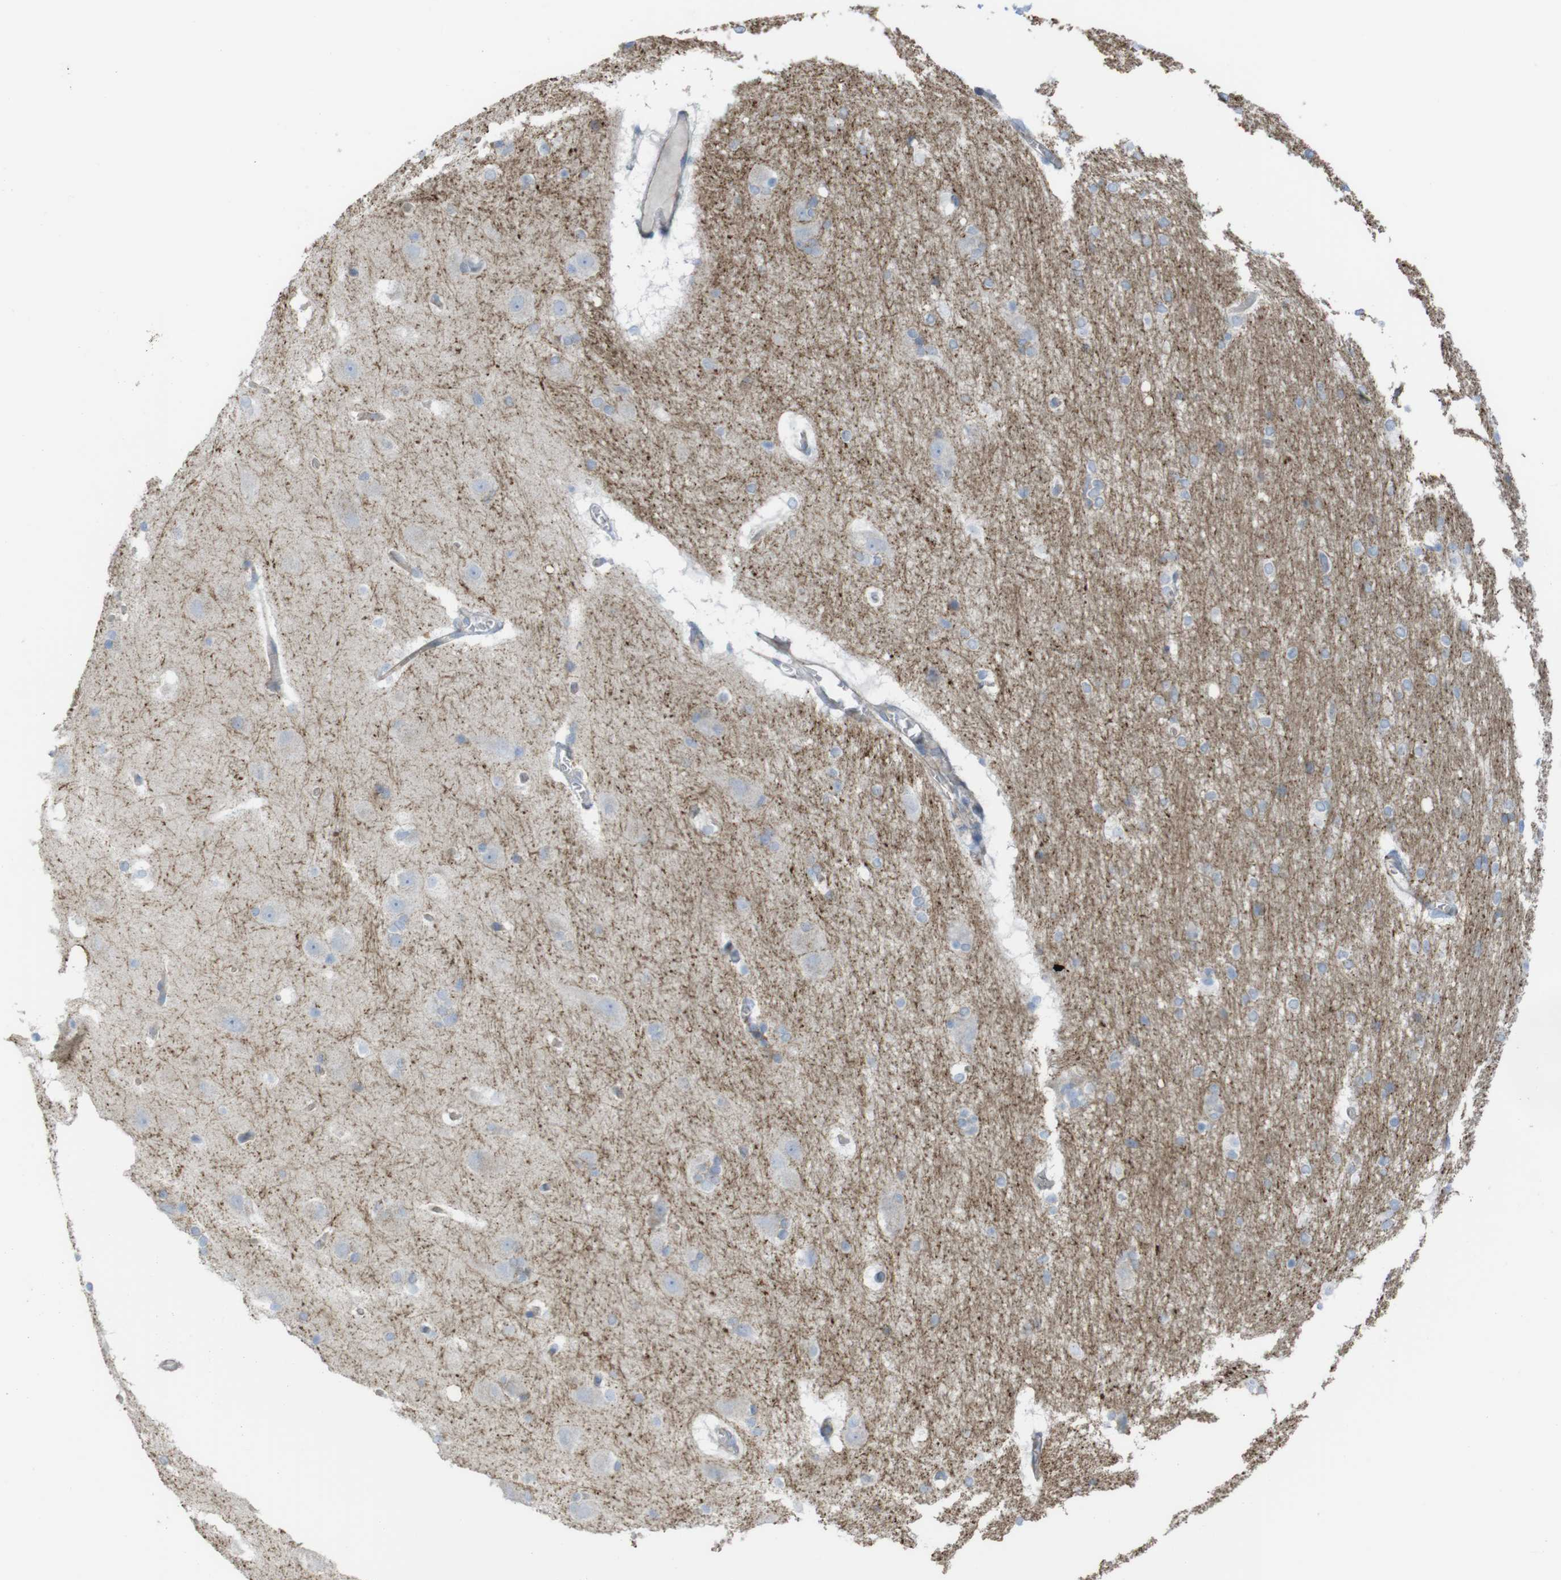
{"staining": {"intensity": "negative", "quantity": "none", "location": "none"}, "tissue": "hippocampus", "cell_type": "Glial cells", "image_type": "normal", "snomed": [{"axis": "morphology", "description": "Normal tissue, NOS"}, {"axis": "topography", "description": "Hippocampus"}], "caption": "IHC of benign hippocampus displays no expression in glial cells. (DAB immunohistochemistry visualized using brightfield microscopy, high magnification).", "gene": "PREX2", "patient": {"sex": "female", "age": 19}}